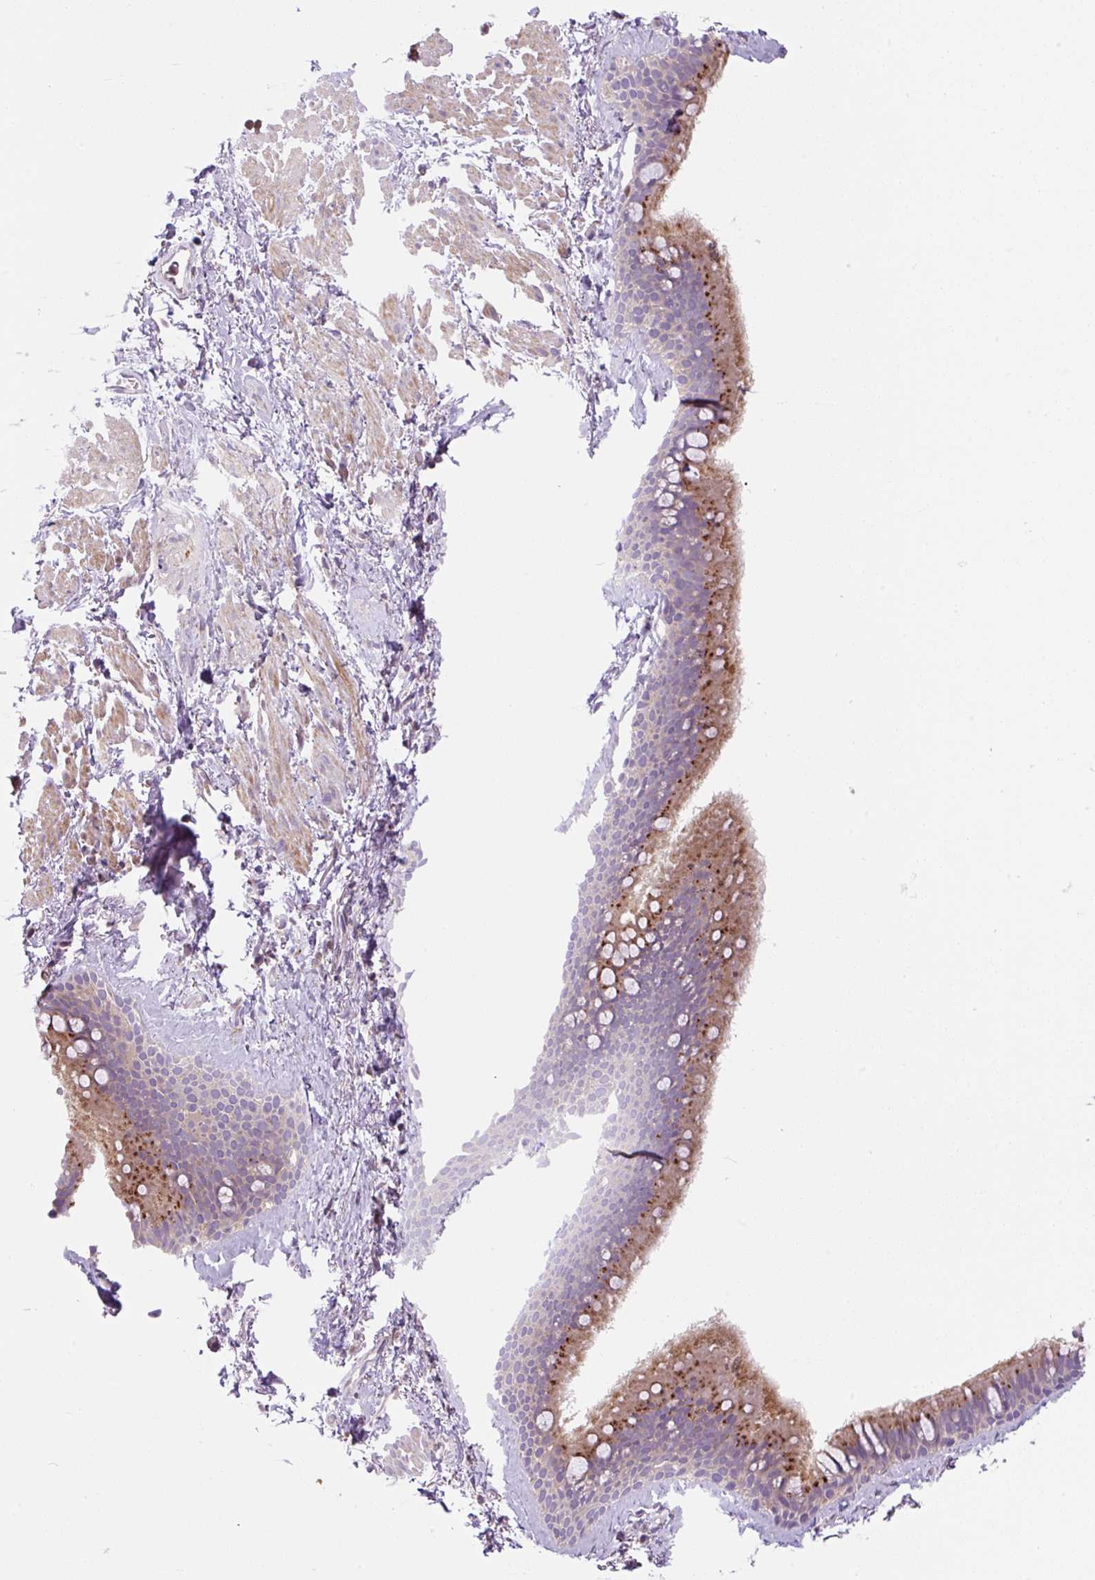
{"staining": {"intensity": "moderate", "quantity": "25%-75%", "location": "cytoplasmic/membranous"}, "tissue": "bronchus", "cell_type": "Respiratory epithelial cells", "image_type": "normal", "snomed": [{"axis": "morphology", "description": "Normal tissue, NOS"}, {"axis": "topography", "description": "Lymph node"}, {"axis": "topography", "description": "Cartilage tissue"}, {"axis": "topography", "description": "Bronchus"}], "caption": "Protein expression analysis of normal bronchus reveals moderate cytoplasmic/membranous staining in about 25%-75% of respiratory epithelial cells.", "gene": "KIFC1", "patient": {"sex": "female", "age": 70}}